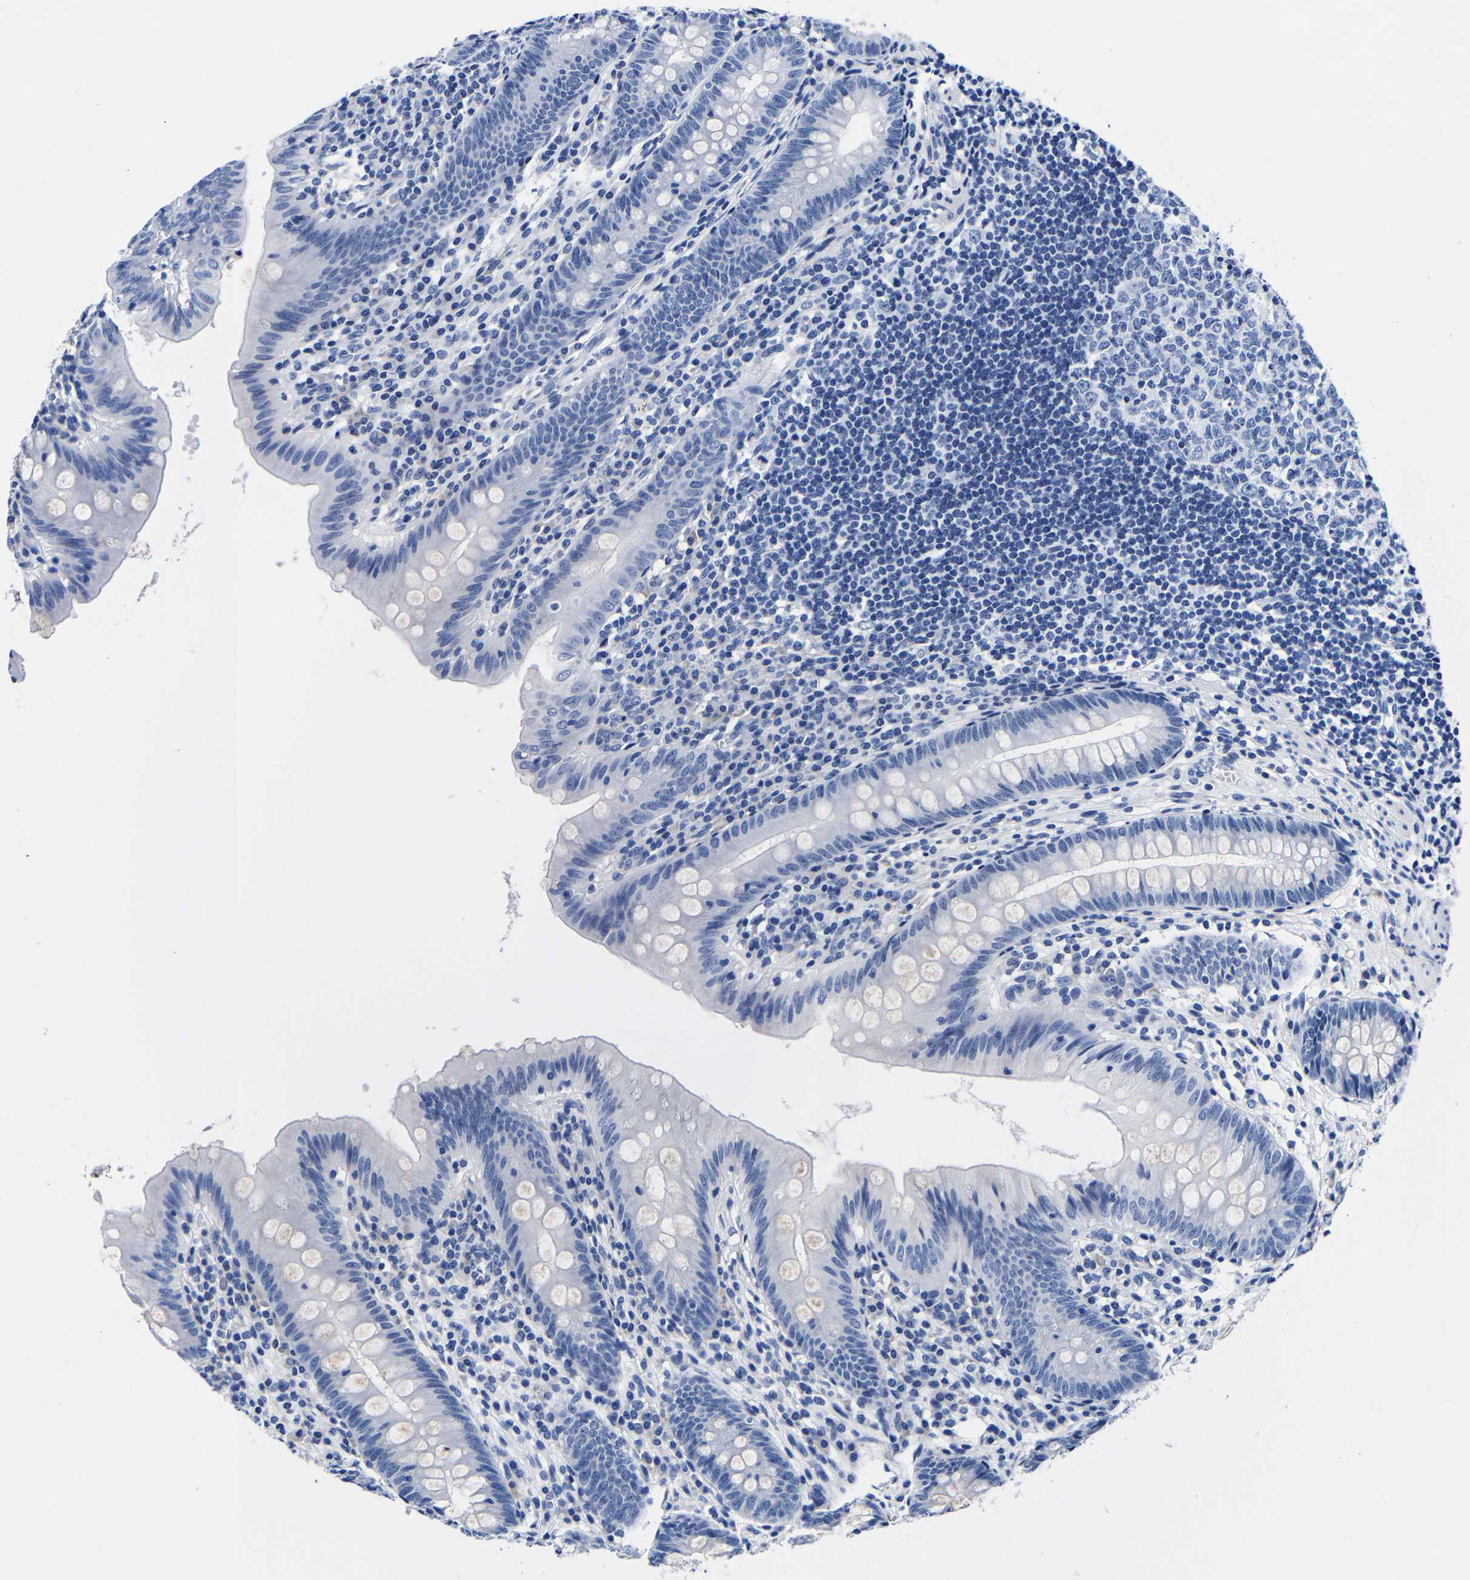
{"staining": {"intensity": "weak", "quantity": "<25%", "location": "cytoplasmic/membranous"}, "tissue": "appendix", "cell_type": "Glandular cells", "image_type": "normal", "snomed": [{"axis": "morphology", "description": "Normal tissue, NOS"}, {"axis": "topography", "description": "Appendix"}], "caption": "This is an IHC photomicrograph of unremarkable human appendix. There is no positivity in glandular cells.", "gene": "CLEC4G", "patient": {"sex": "male", "age": 56}}